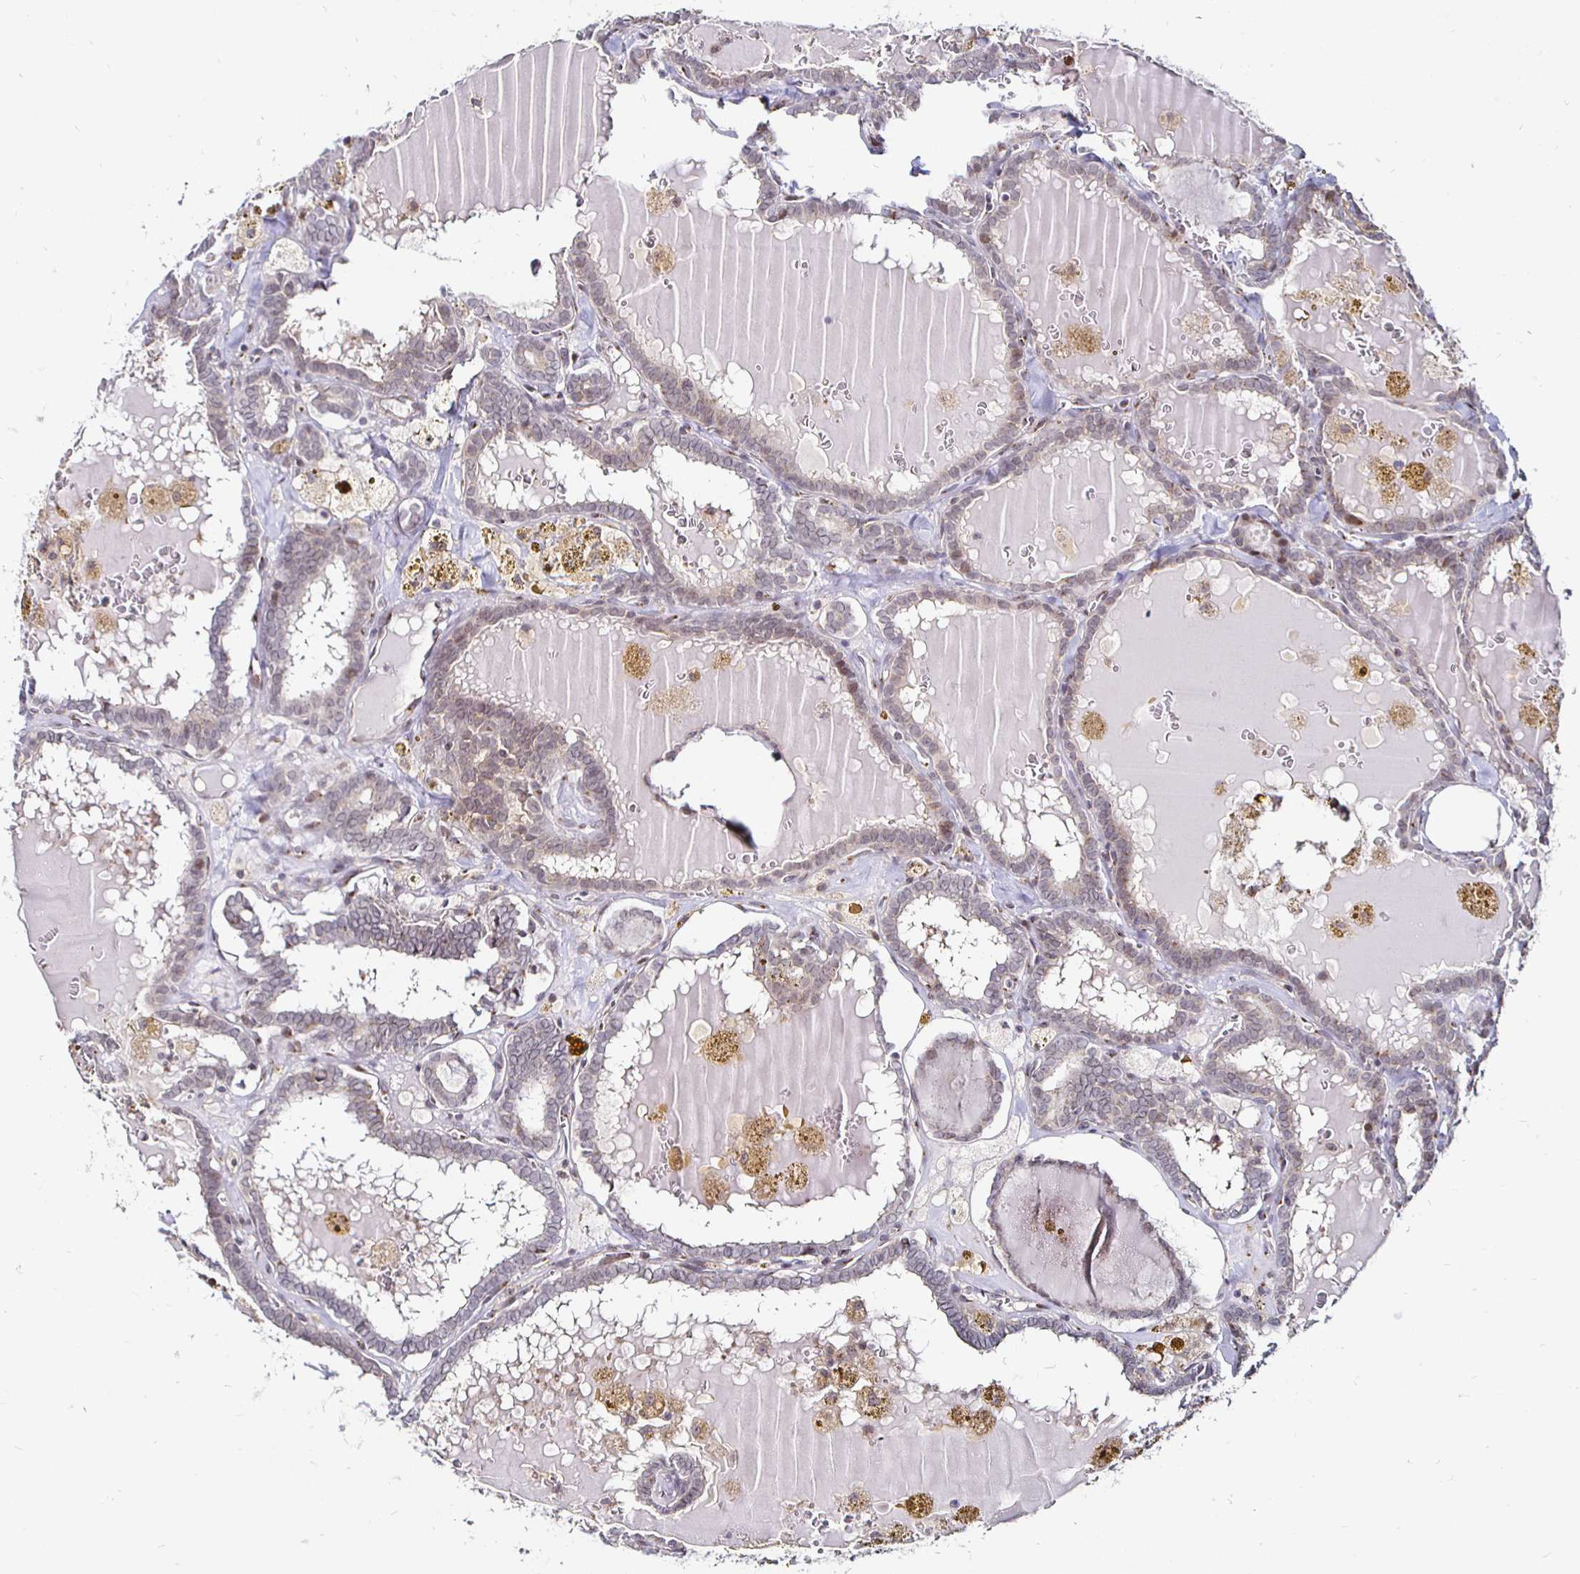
{"staining": {"intensity": "negative", "quantity": "none", "location": "none"}, "tissue": "thyroid cancer", "cell_type": "Tumor cells", "image_type": "cancer", "snomed": [{"axis": "morphology", "description": "Papillary adenocarcinoma, NOS"}, {"axis": "topography", "description": "Thyroid gland"}], "caption": "IHC of human thyroid papillary adenocarcinoma demonstrates no staining in tumor cells.", "gene": "ATG3", "patient": {"sex": "female", "age": 39}}